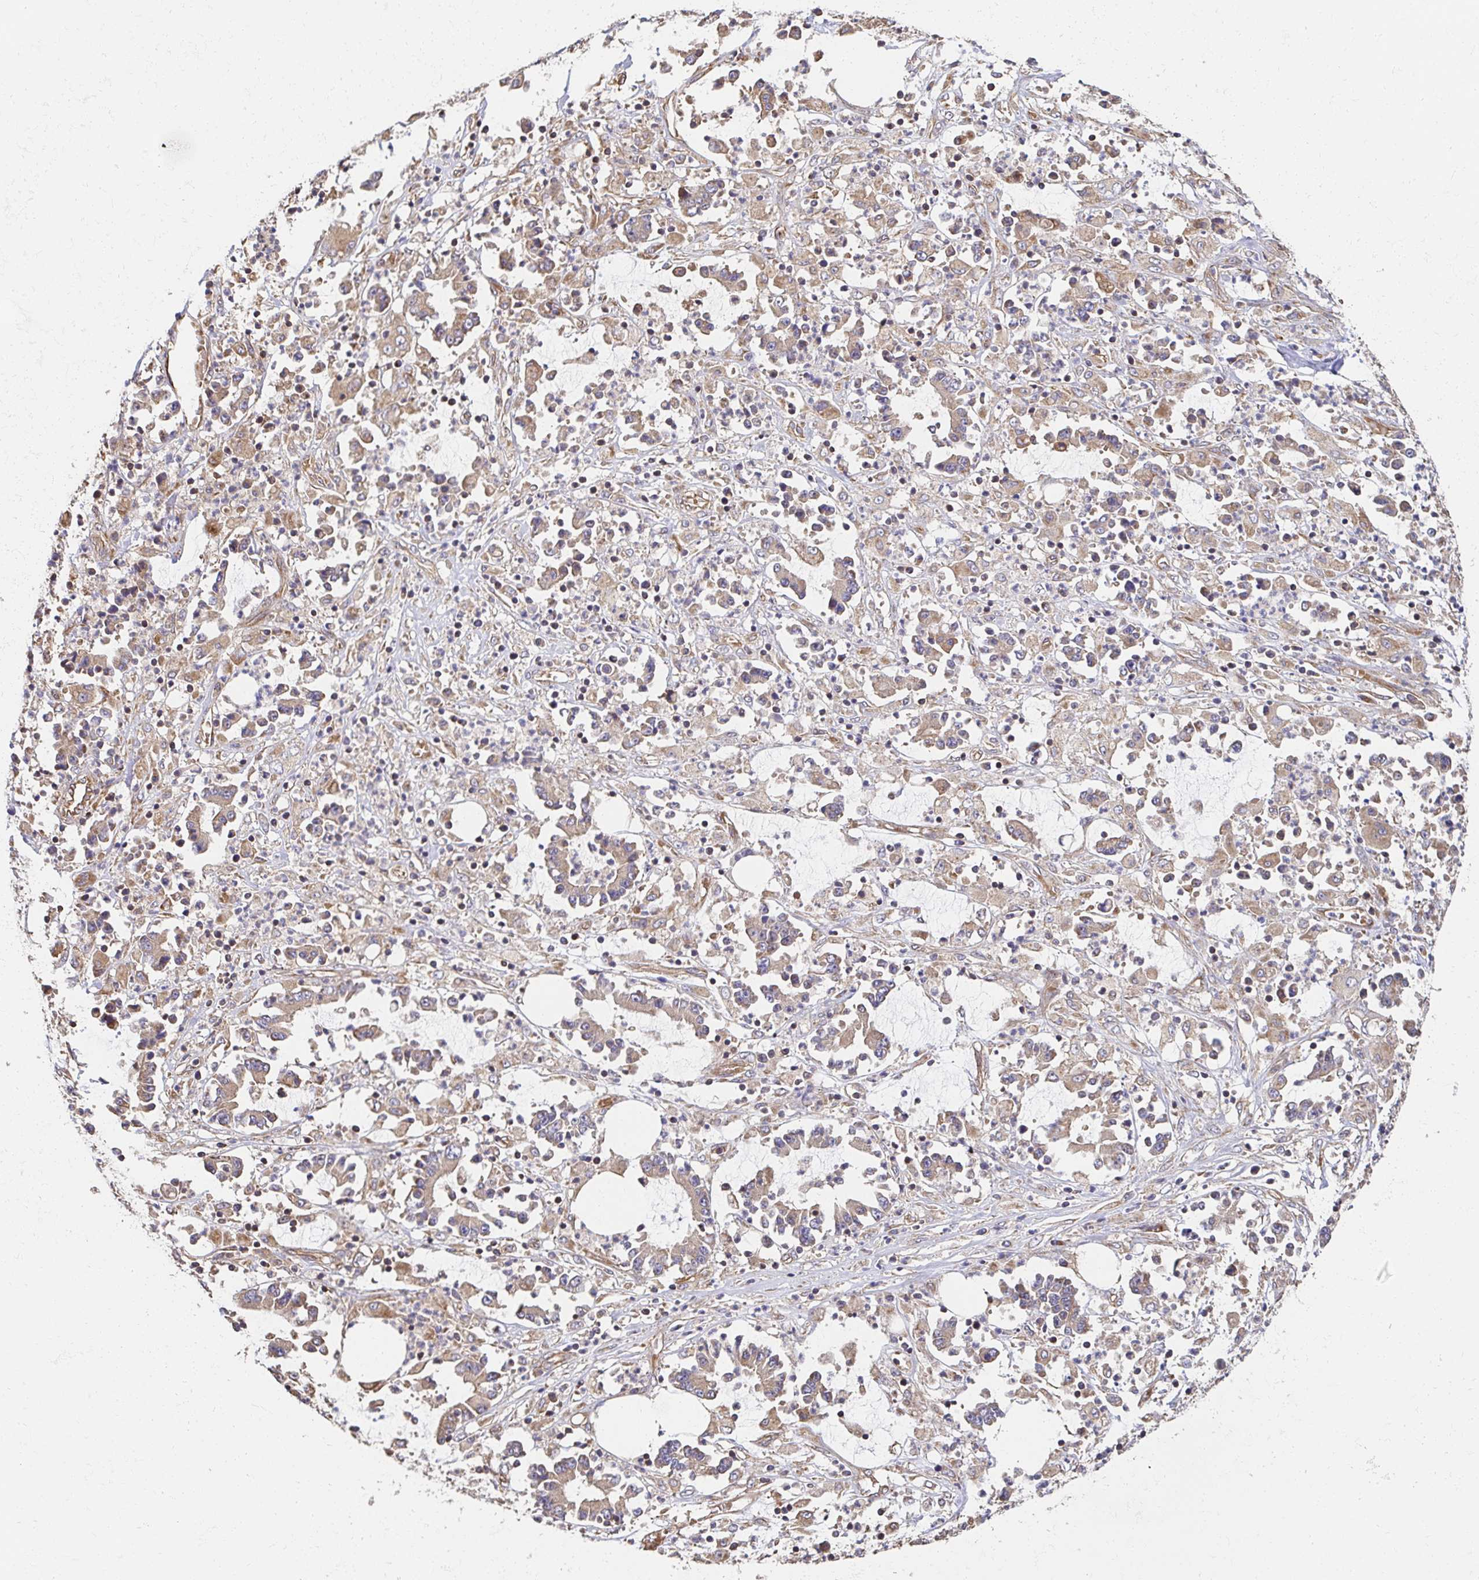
{"staining": {"intensity": "weak", "quantity": ">75%", "location": "cytoplasmic/membranous"}, "tissue": "stomach cancer", "cell_type": "Tumor cells", "image_type": "cancer", "snomed": [{"axis": "morphology", "description": "Adenocarcinoma, NOS"}, {"axis": "topography", "description": "Stomach, upper"}], "caption": "The micrograph exhibits immunohistochemical staining of stomach cancer (adenocarcinoma). There is weak cytoplasmic/membranous staining is appreciated in about >75% of tumor cells.", "gene": "APBB1", "patient": {"sex": "male", "age": 68}}